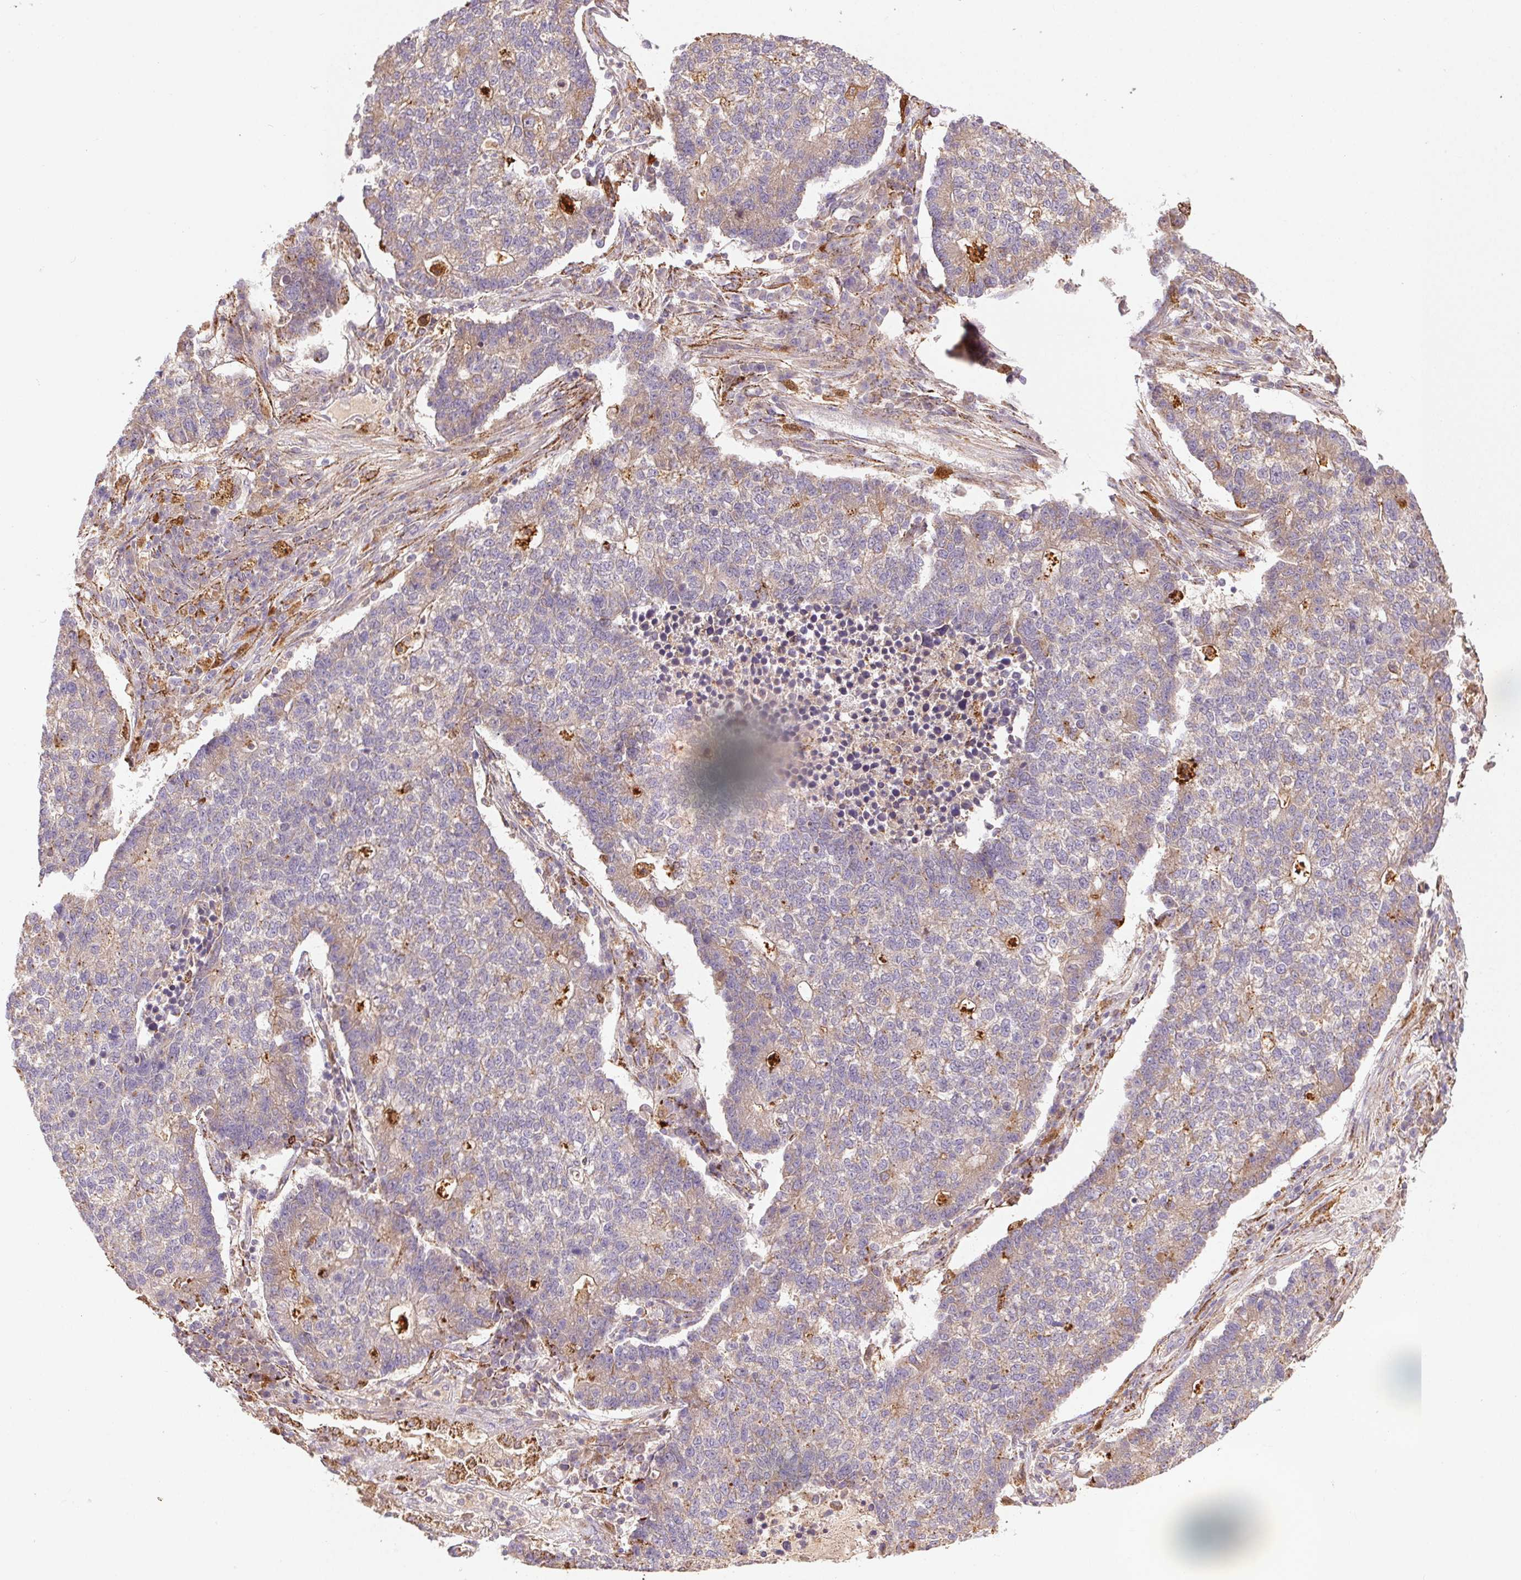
{"staining": {"intensity": "negative", "quantity": "none", "location": "none"}, "tissue": "lung cancer", "cell_type": "Tumor cells", "image_type": "cancer", "snomed": [{"axis": "morphology", "description": "Adenocarcinoma, NOS"}, {"axis": "topography", "description": "Lung"}], "caption": "Adenocarcinoma (lung) was stained to show a protein in brown. There is no significant positivity in tumor cells.", "gene": "FNBP1L", "patient": {"sex": "male", "age": 57}}